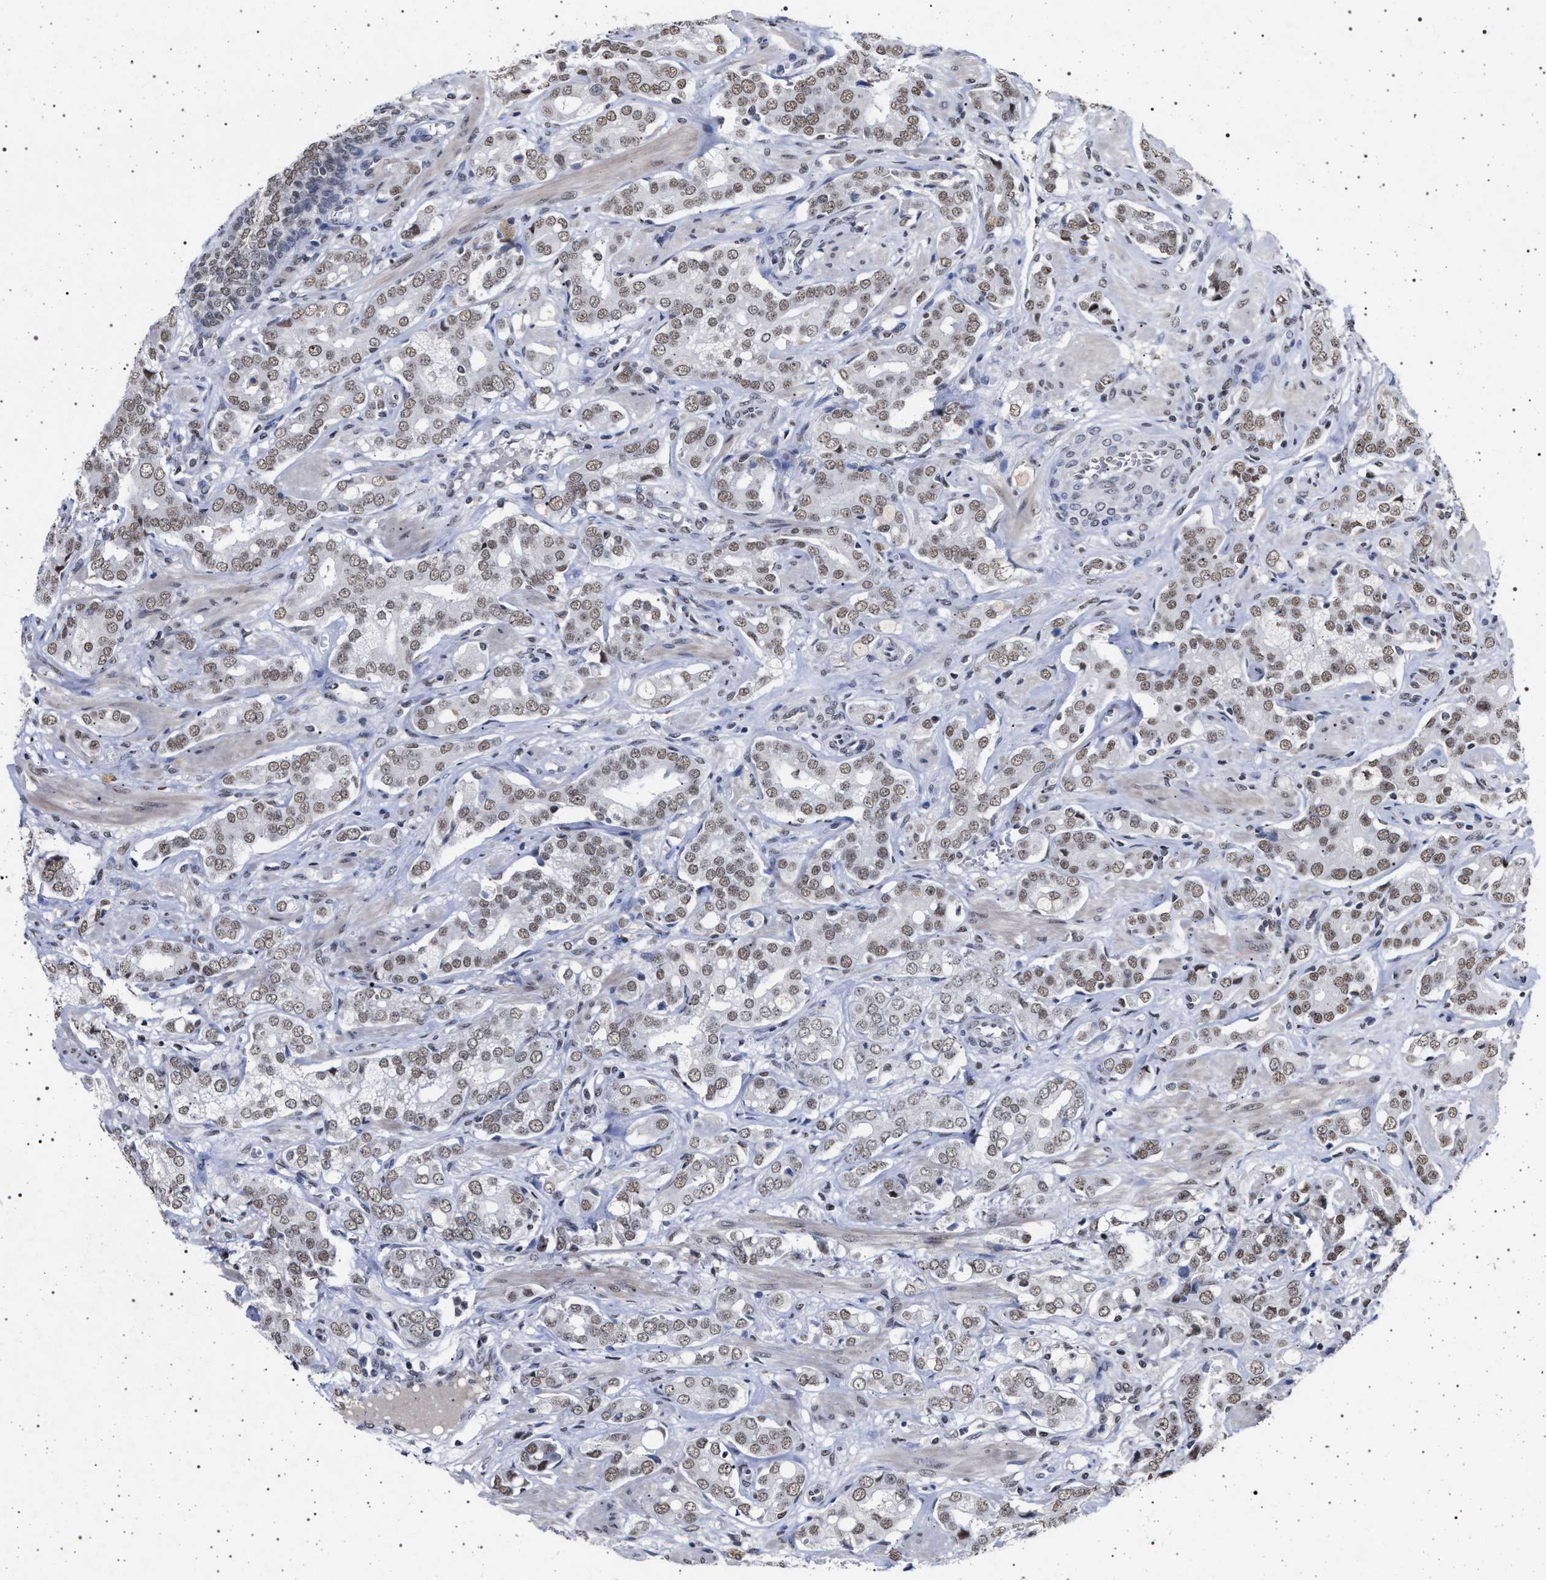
{"staining": {"intensity": "weak", "quantity": ">75%", "location": "nuclear"}, "tissue": "prostate cancer", "cell_type": "Tumor cells", "image_type": "cancer", "snomed": [{"axis": "morphology", "description": "Adenocarcinoma, High grade"}, {"axis": "topography", "description": "Prostate"}], "caption": "Tumor cells demonstrate weak nuclear positivity in approximately >75% of cells in prostate high-grade adenocarcinoma.", "gene": "PHF12", "patient": {"sex": "male", "age": 52}}